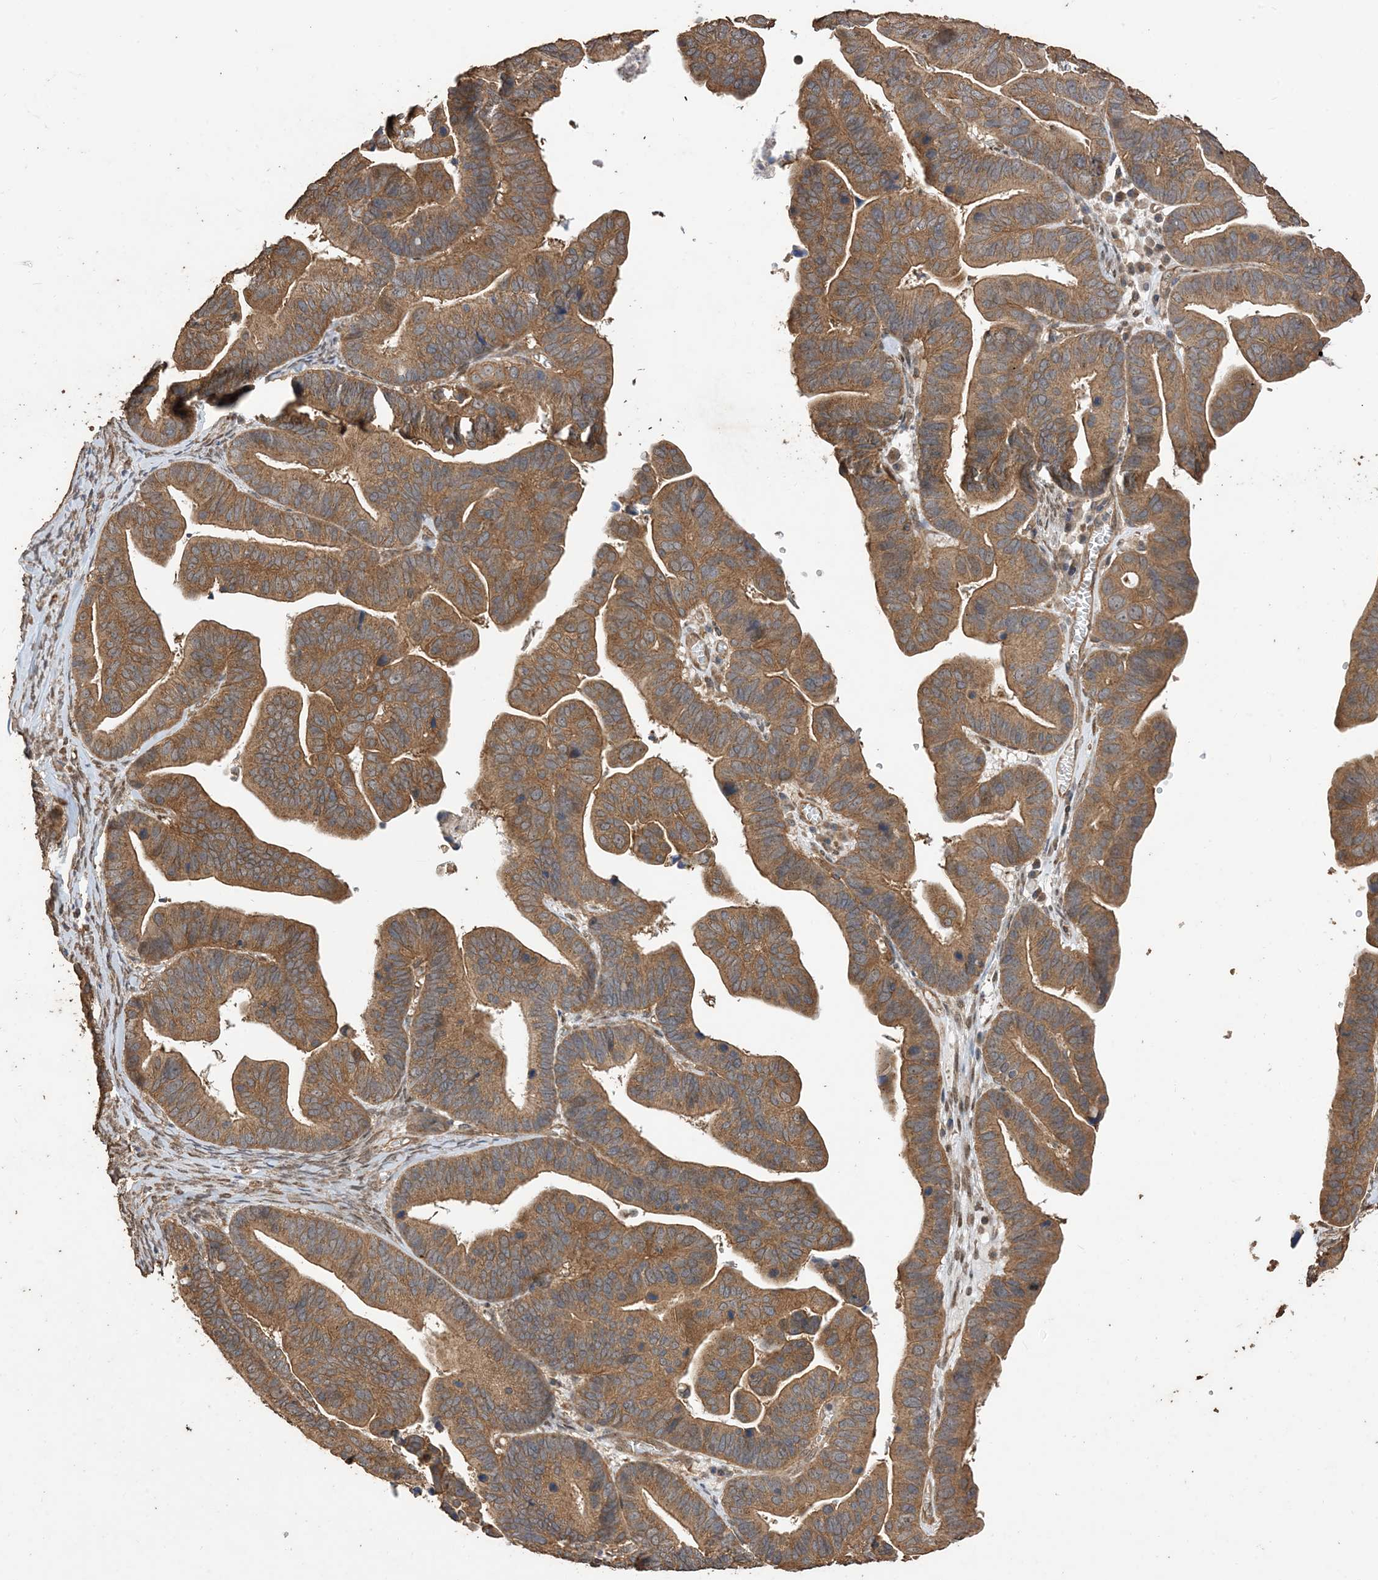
{"staining": {"intensity": "moderate", "quantity": ">75%", "location": "cytoplasmic/membranous"}, "tissue": "ovarian cancer", "cell_type": "Tumor cells", "image_type": "cancer", "snomed": [{"axis": "morphology", "description": "Cystadenocarcinoma, serous, NOS"}, {"axis": "topography", "description": "Ovary"}], "caption": "Immunohistochemical staining of serous cystadenocarcinoma (ovarian) shows moderate cytoplasmic/membranous protein expression in approximately >75% of tumor cells.", "gene": "ZKSCAN5", "patient": {"sex": "female", "age": 56}}